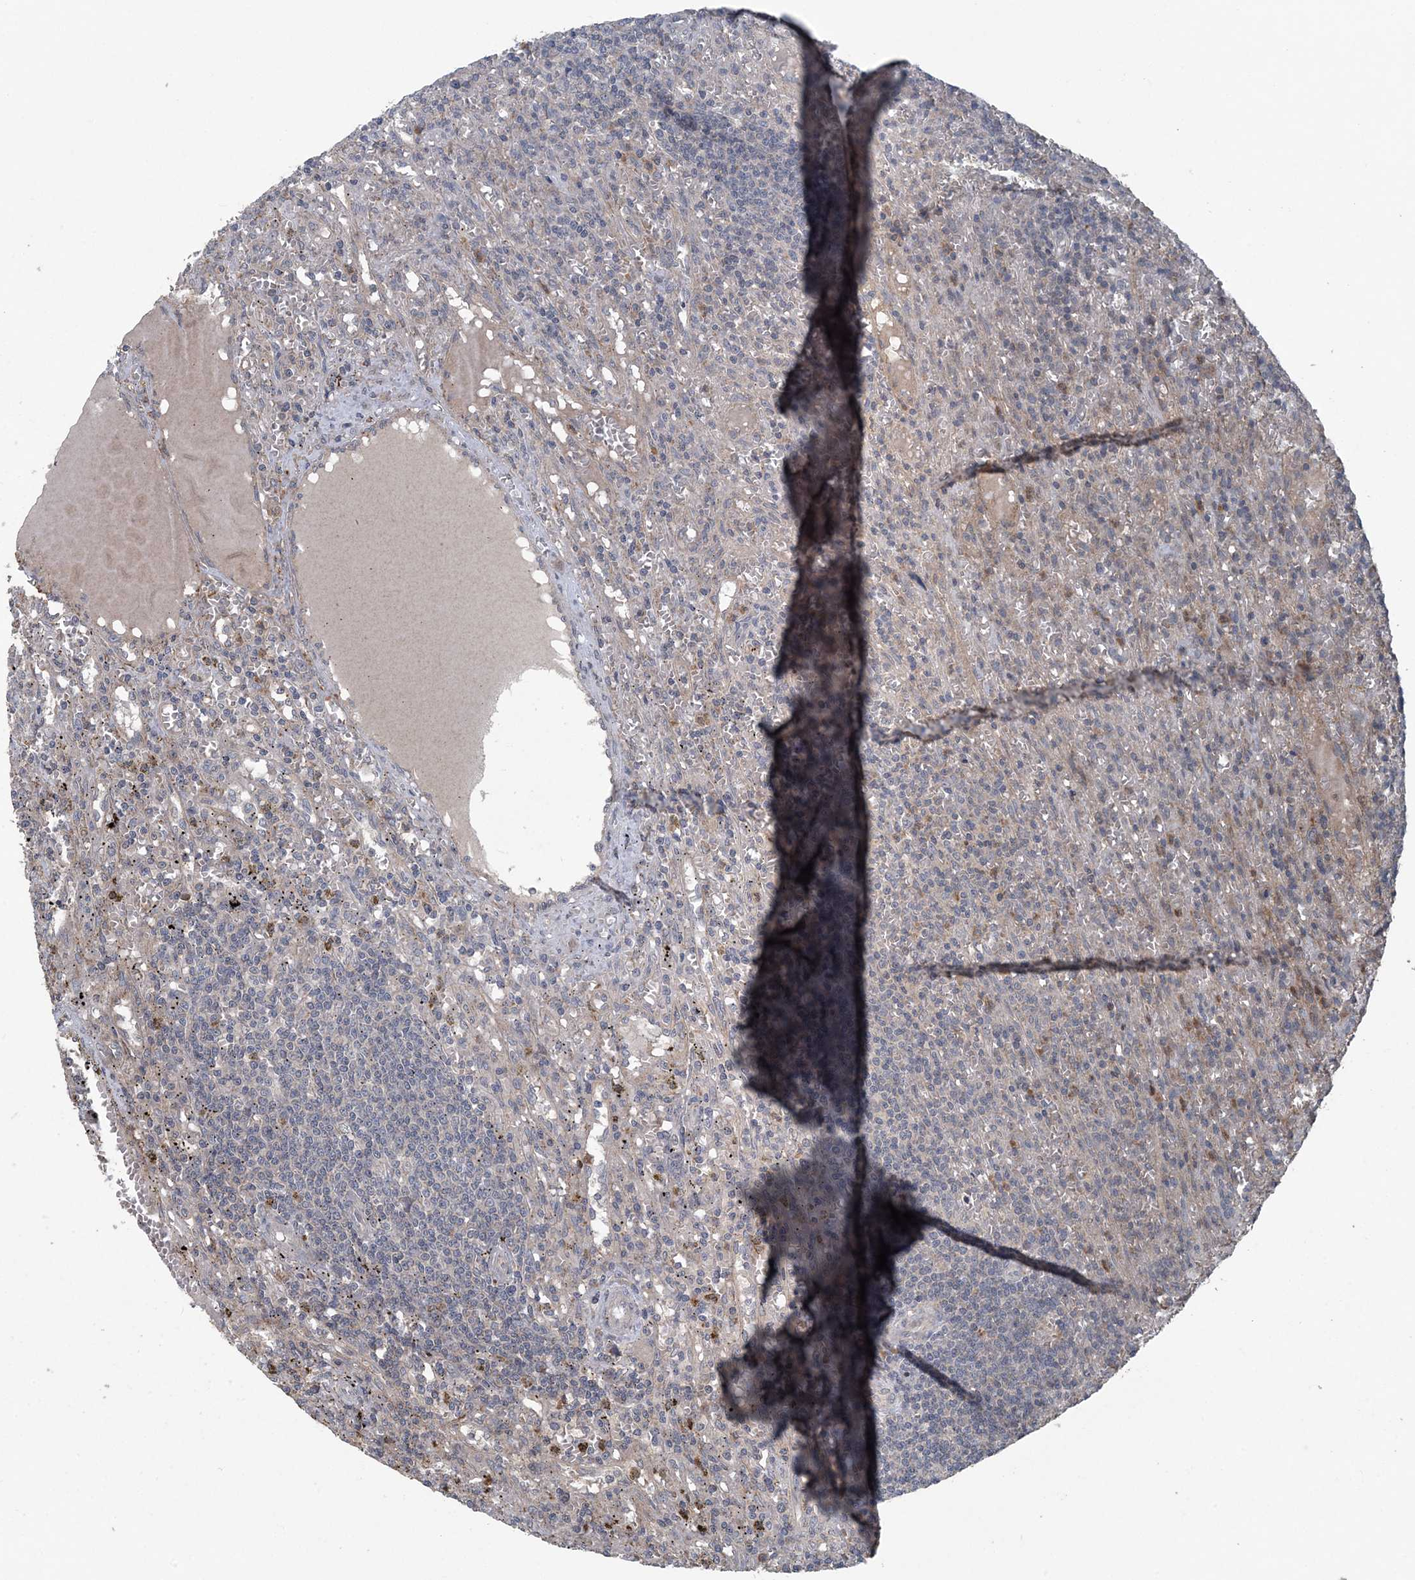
{"staining": {"intensity": "negative", "quantity": "none", "location": "none"}, "tissue": "lymphoma", "cell_type": "Tumor cells", "image_type": "cancer", "snomed": [{"axis": "morphology", "description": "Malignant lymphoma, non-Hodgkin's type, Low grade"}, {"axis": "topography", "description": "Spleen"}], "caption": "Micrograph shows no protein staining in tumor cells of lymphoma tissue.", "gene": "MYO9B", "patient": {"sex": "male", "age": 76}}